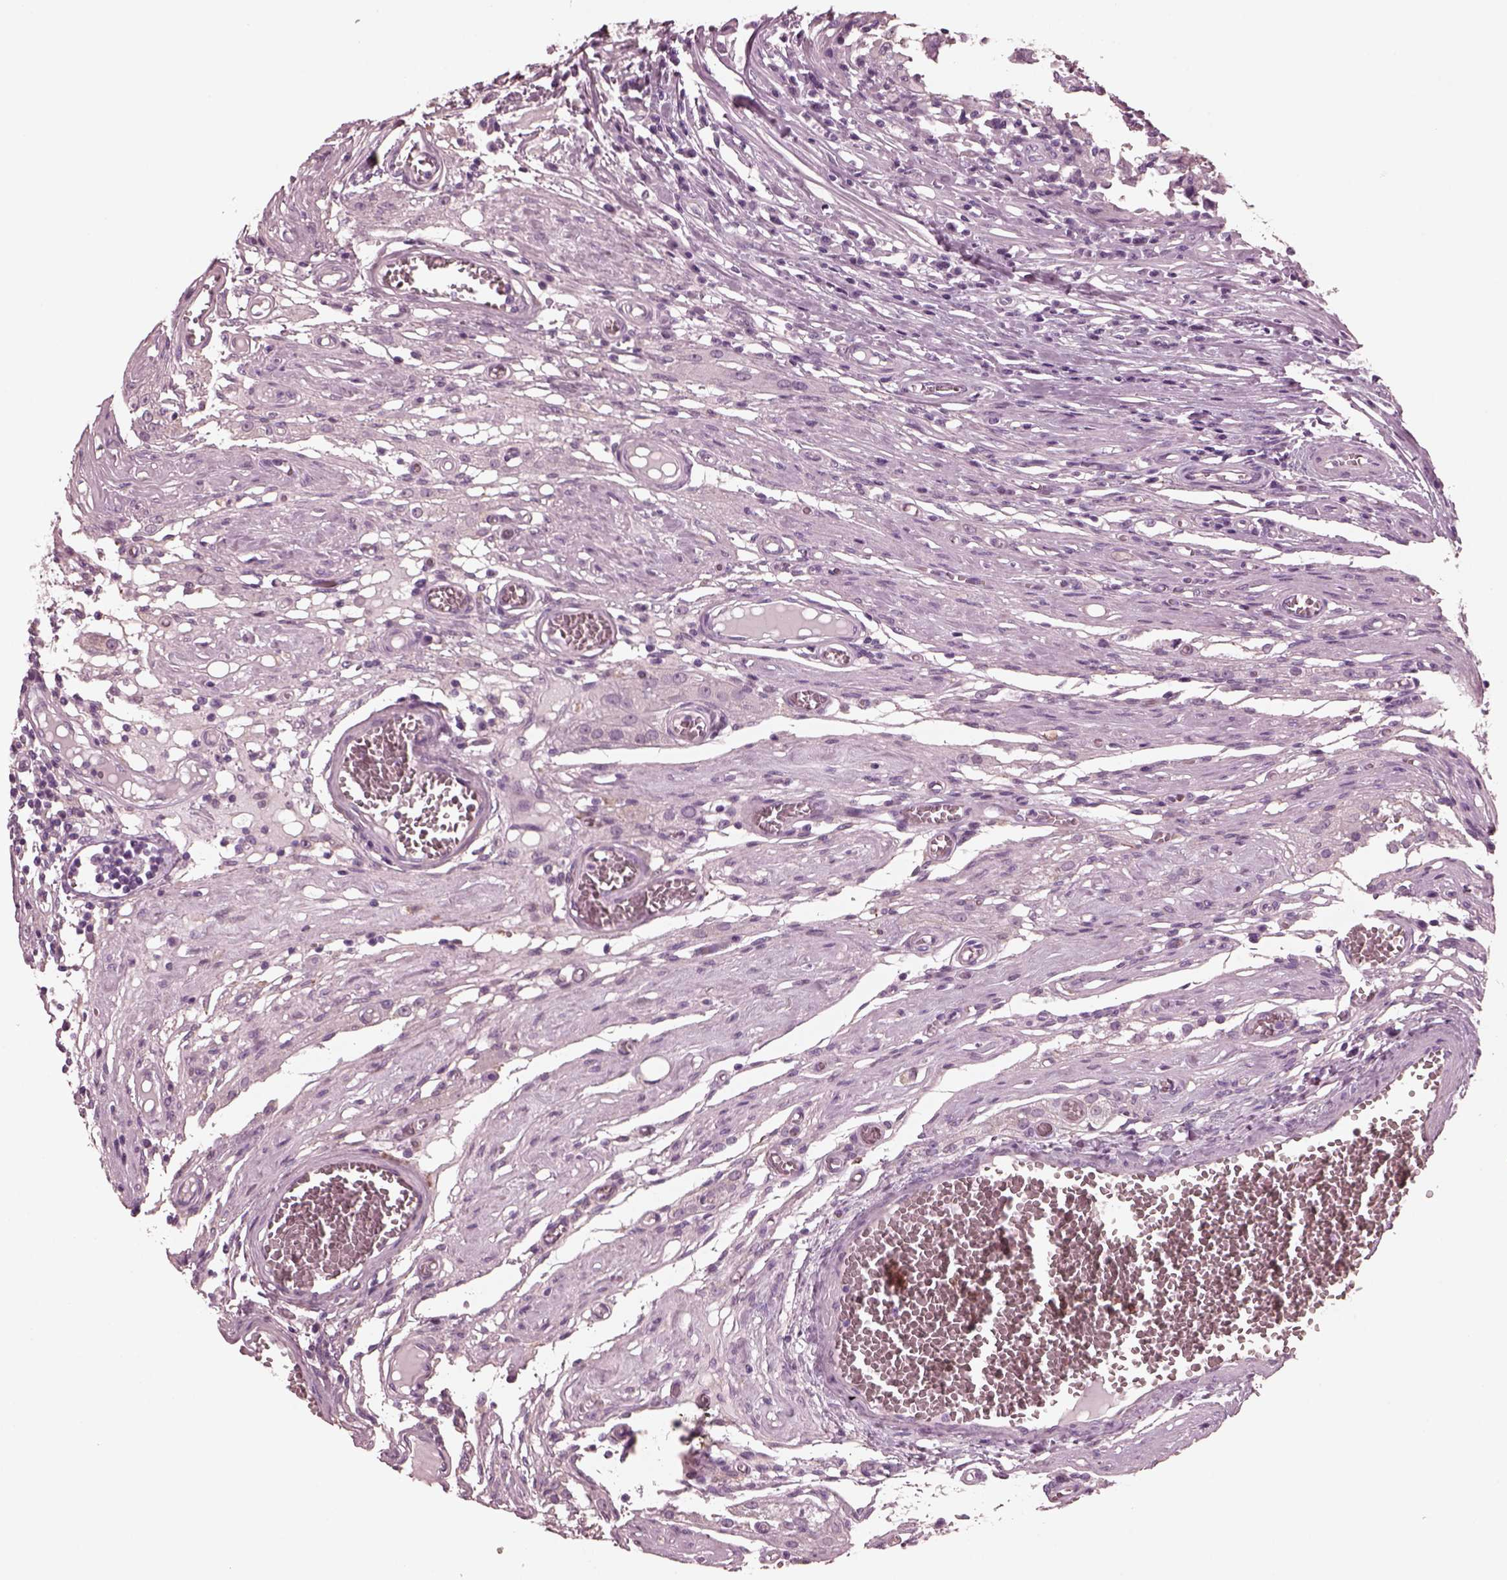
{"staining": {"intensity": "negative", "quantity": "none", "location": "none"}, "tissue": "testis cancer", "cell_type": "Tumor cells", "image_type": "cancer", "snomed": [{"axis": "morphology", "description": "Carcinoma, Embryonal, NOS"}, {"axis": "topography", "description": "Testis"}], "caption": "Immunohistochemistry micrograph of testis cancer stained for a protein (brown), which reveals no expression in tumor cells. The staining was performed using DAB (3,3'-diaminobenzidine) to visualize the protein expression in brown, while the nuclei were stained in blue with hematoxylin (Magnification: 20x).", "gene": "CGA", "patient": {"sex": "male", "age": 36}}